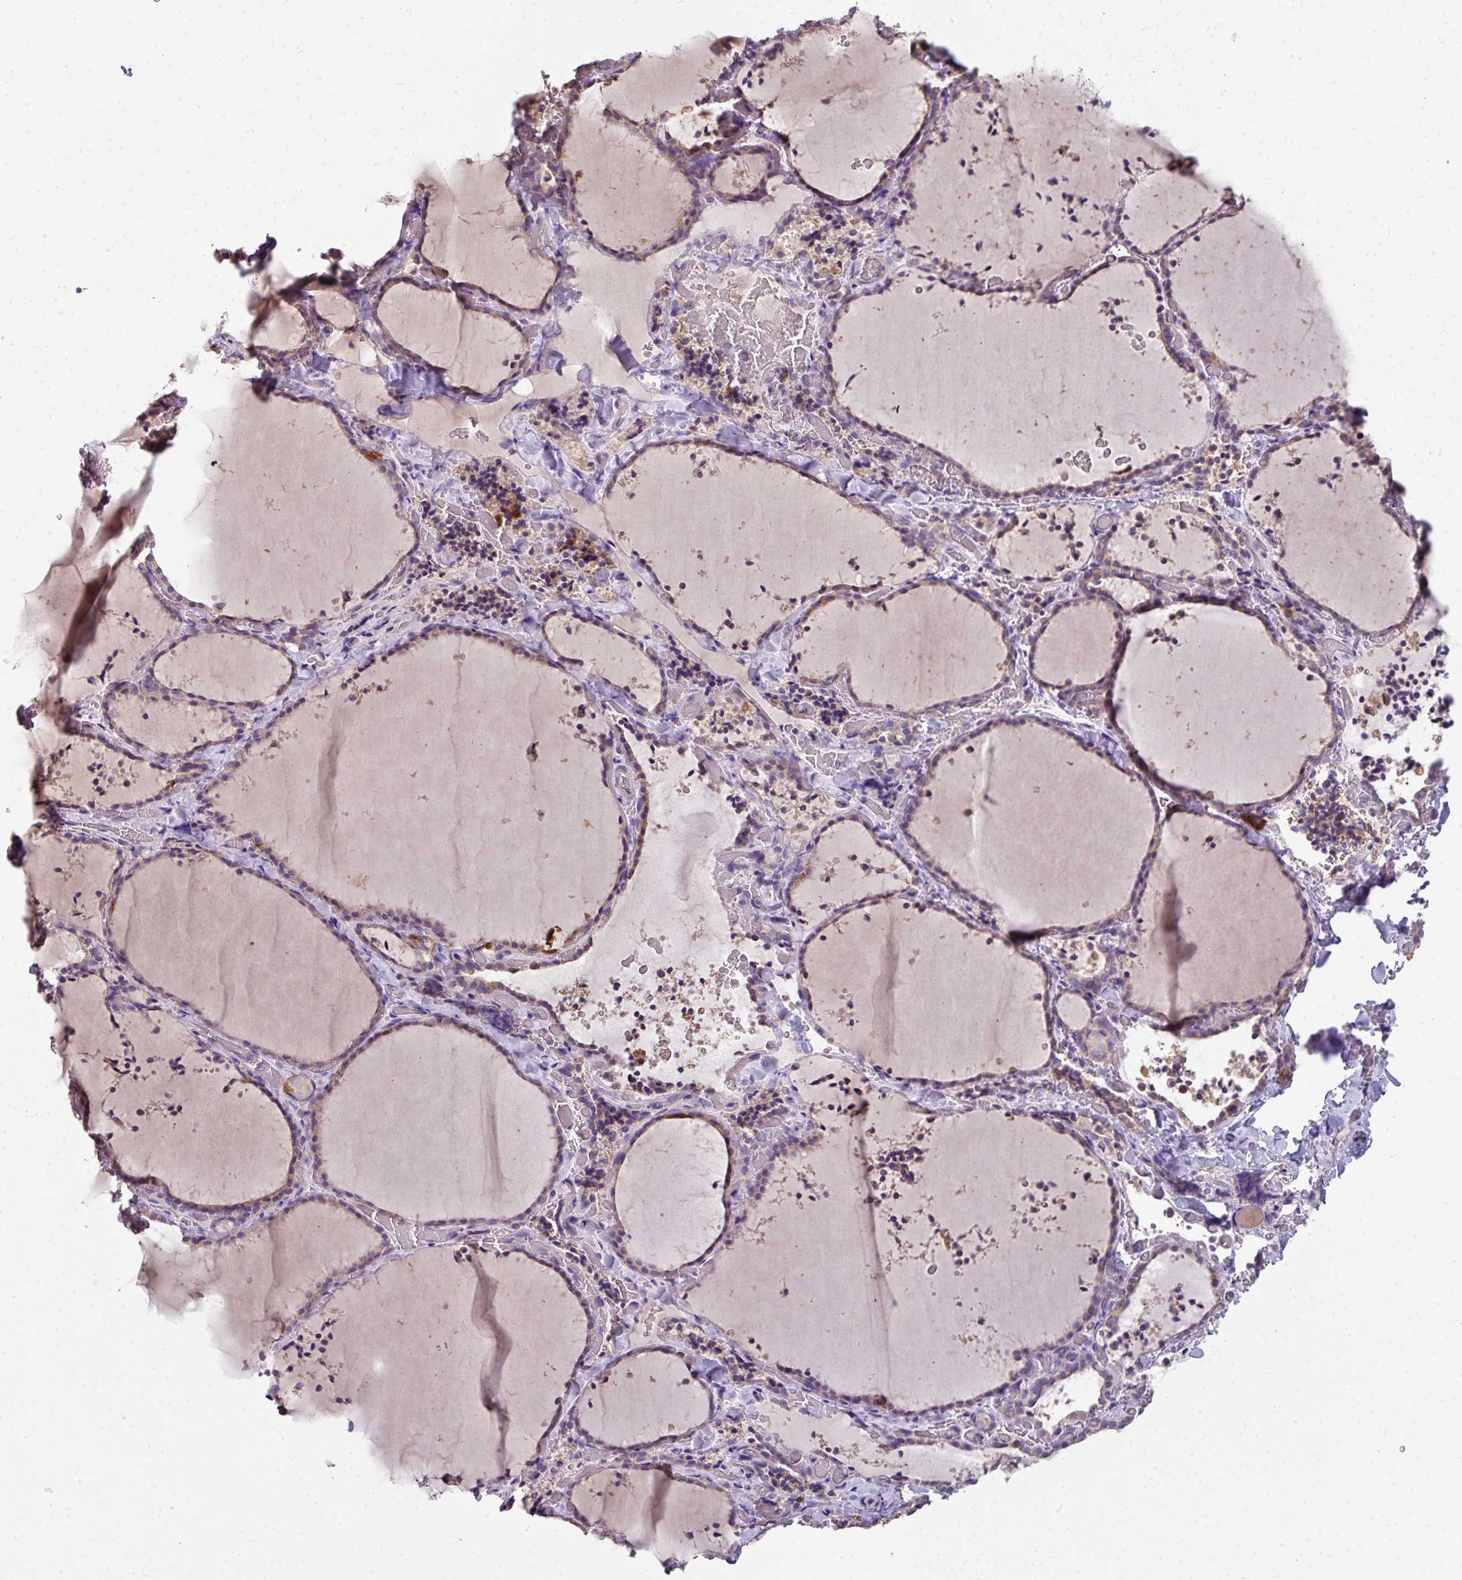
{"staining": {"intensity": "weak", "quantity": "25%-75%", "location": "cytoplasmic/membranous"}, "tissue": "thyroid gland", "cell_type": "Glandular cells", "image_type": "normal", "snomed": [{"axis": "morphology", "description": "Normal tissue, NOS"}, {"axis": "topography", "description": "Thyroid gland"}], "caption": "A high-resolution image shows immunohistochemistry staining of unremarkable thyroid gland, which exhibits weak cytoplasmic/membranous positivity in approximately 25%-75% of glandular cells.", "gene": "PALS2", "patient": {"sex": "female", "age": 22}}